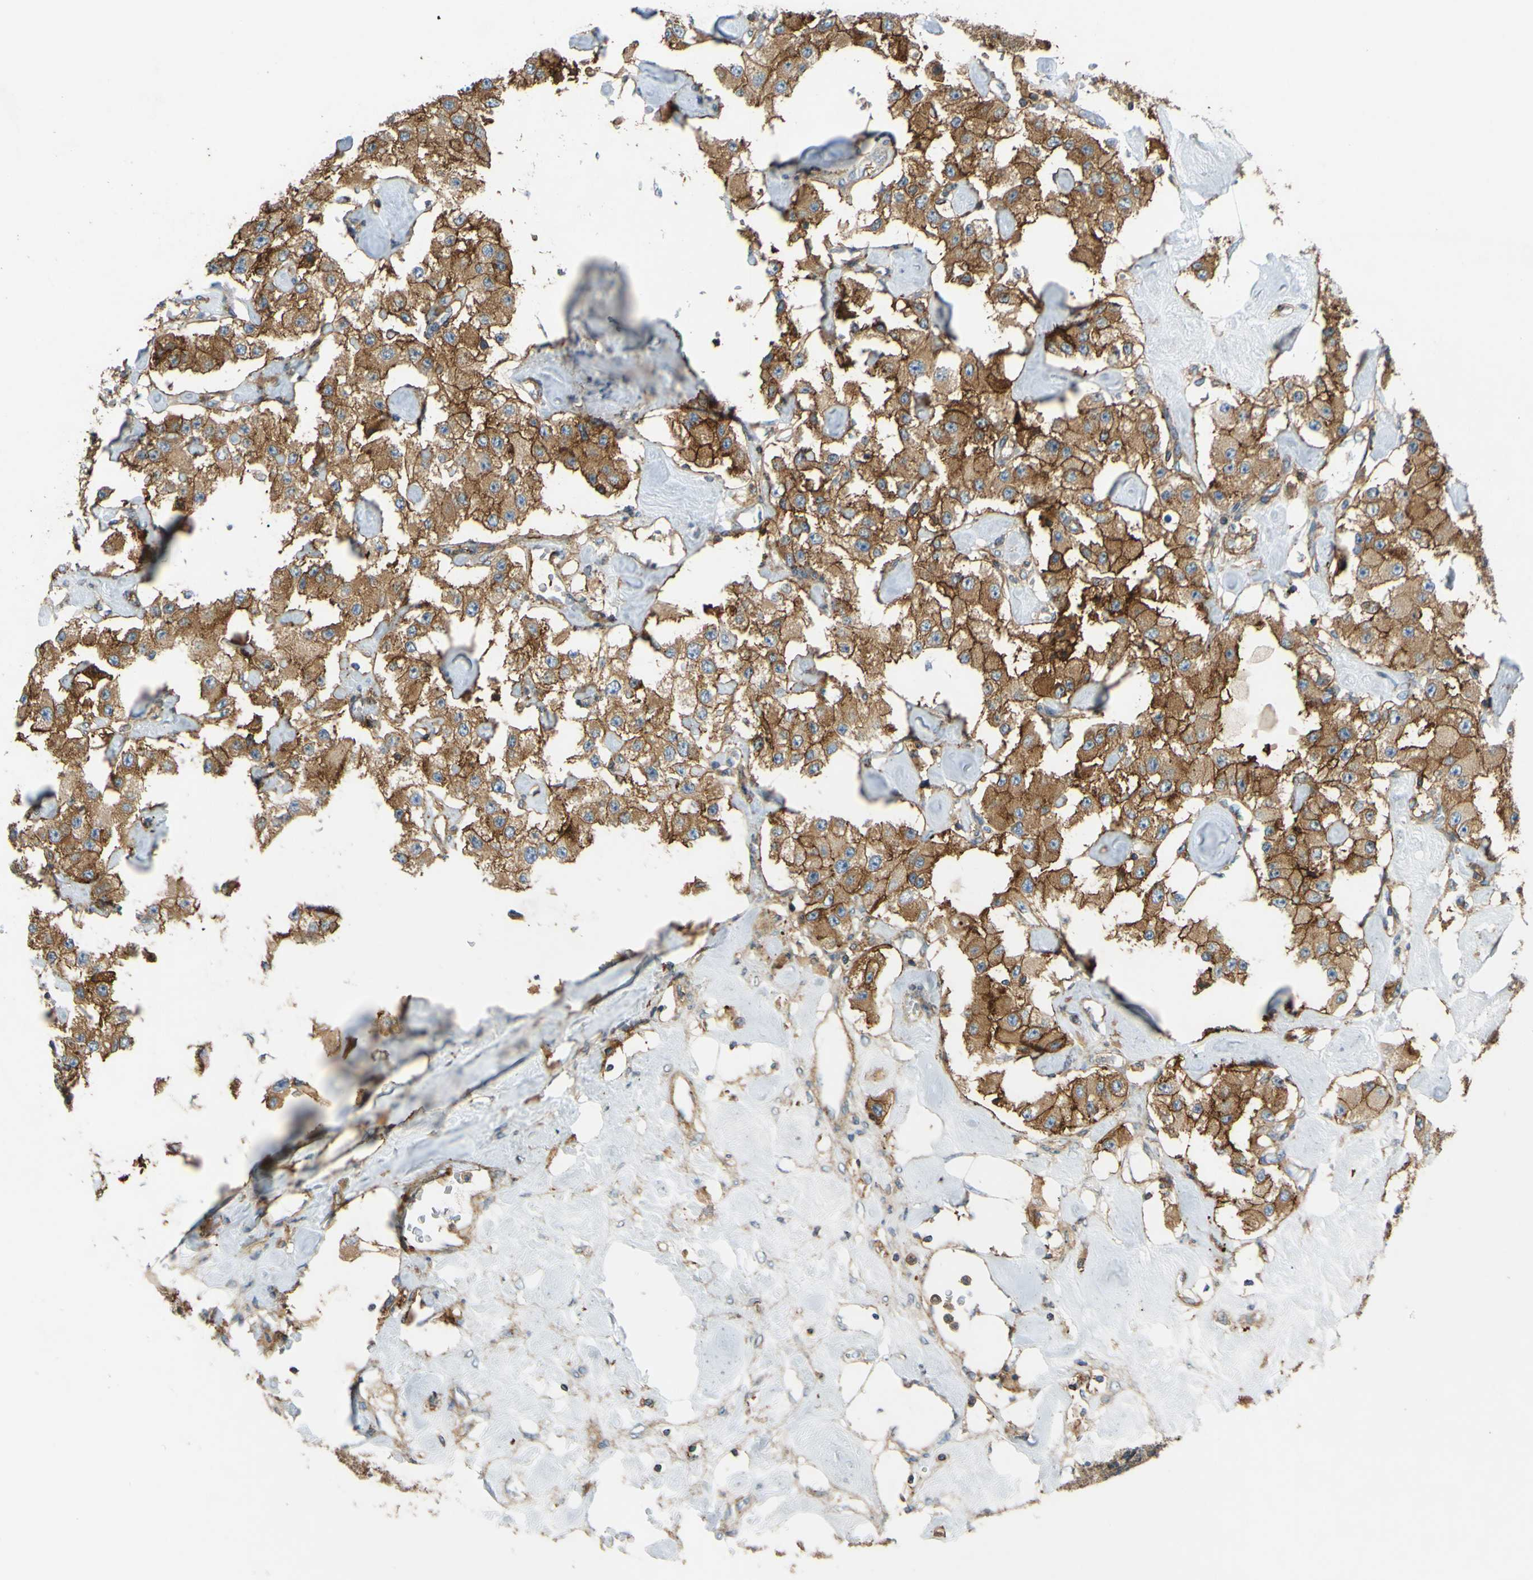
{"staining": {"intensity": "moderate", "quantity": ">75%", "location": "cytoplasmic/membranous"}, "tissue": "carcinoid", "cell_type": "Tumor cells", "image_type": "cancer", "snomed": [{"axis": "morphology", "description": "Carcinoid, malignant, NOS"}, {"axis": "topography", "description": "Pancreas"}], "caption": "Immunohistochemical staining of malignant carcinoid exhibits medium levels of moderate cytoplasmic/membranous protein expression in about >75% of tumor cells.", "gene": "POR", "patient": {"sex": "male", "age": 41}}